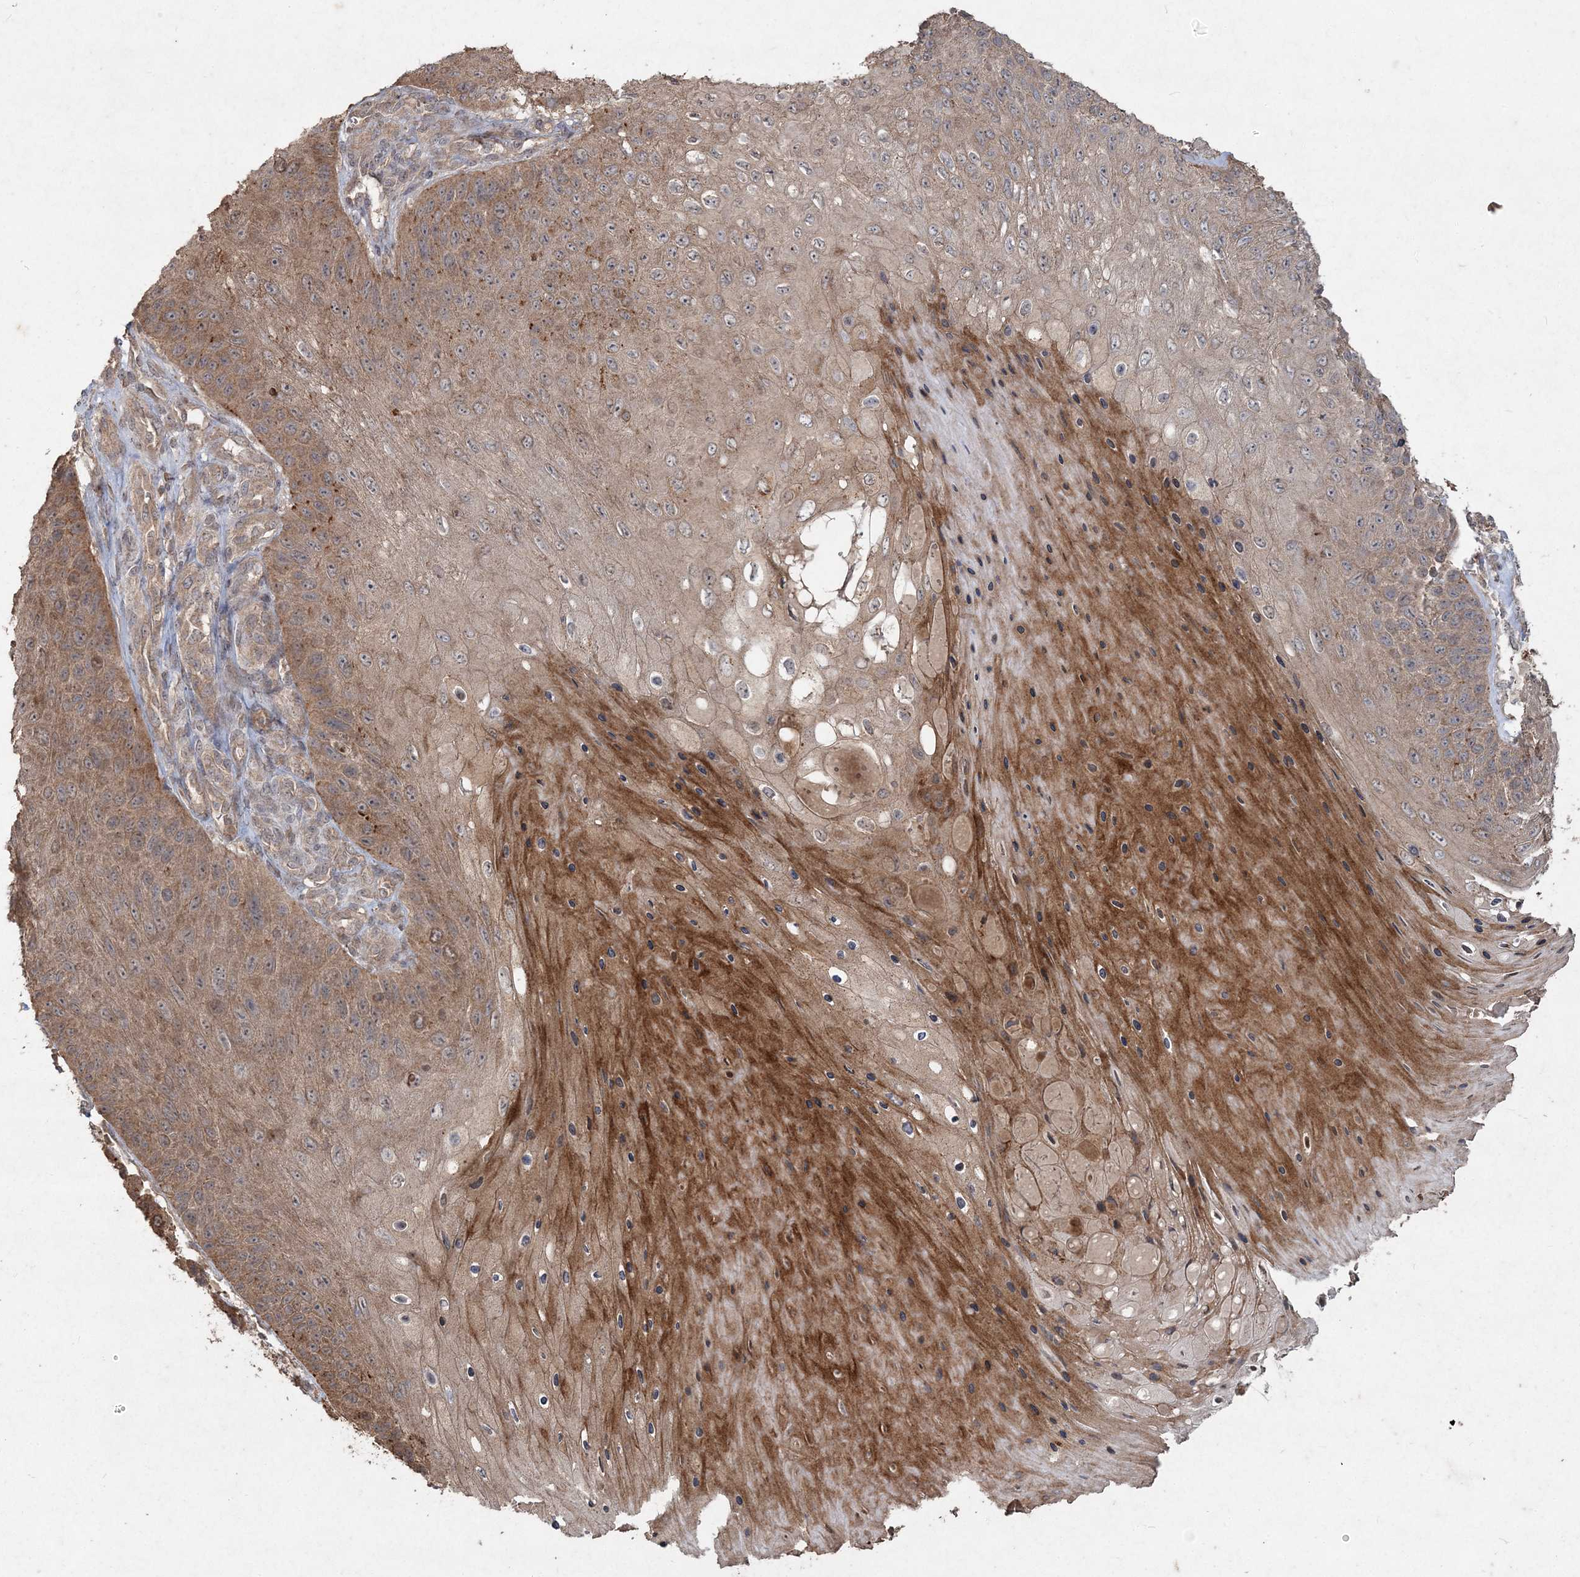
{"staining": {"intensity": "weak", "quantity": ">75%", "location": "cytoplasmic/membranous"}, "tissue": "skin cancer", "cell_type": "Tumor cells", "image_type": "cancer", "snomed": [{"axis": "morphology", "description": "Squamous cell carcinoma, NOS"}, {"axis": "topography", "description": "Skin"}], "caption": "Brown immunohistochemical staining in human skin cancer (squamous cell carcinoma) demonstrates weak cytoplasmic/membranous positivity in approximately >75% of tumor cells.", "gene": "SPRY1", "patient": {"sex": "female", "age": 88}}